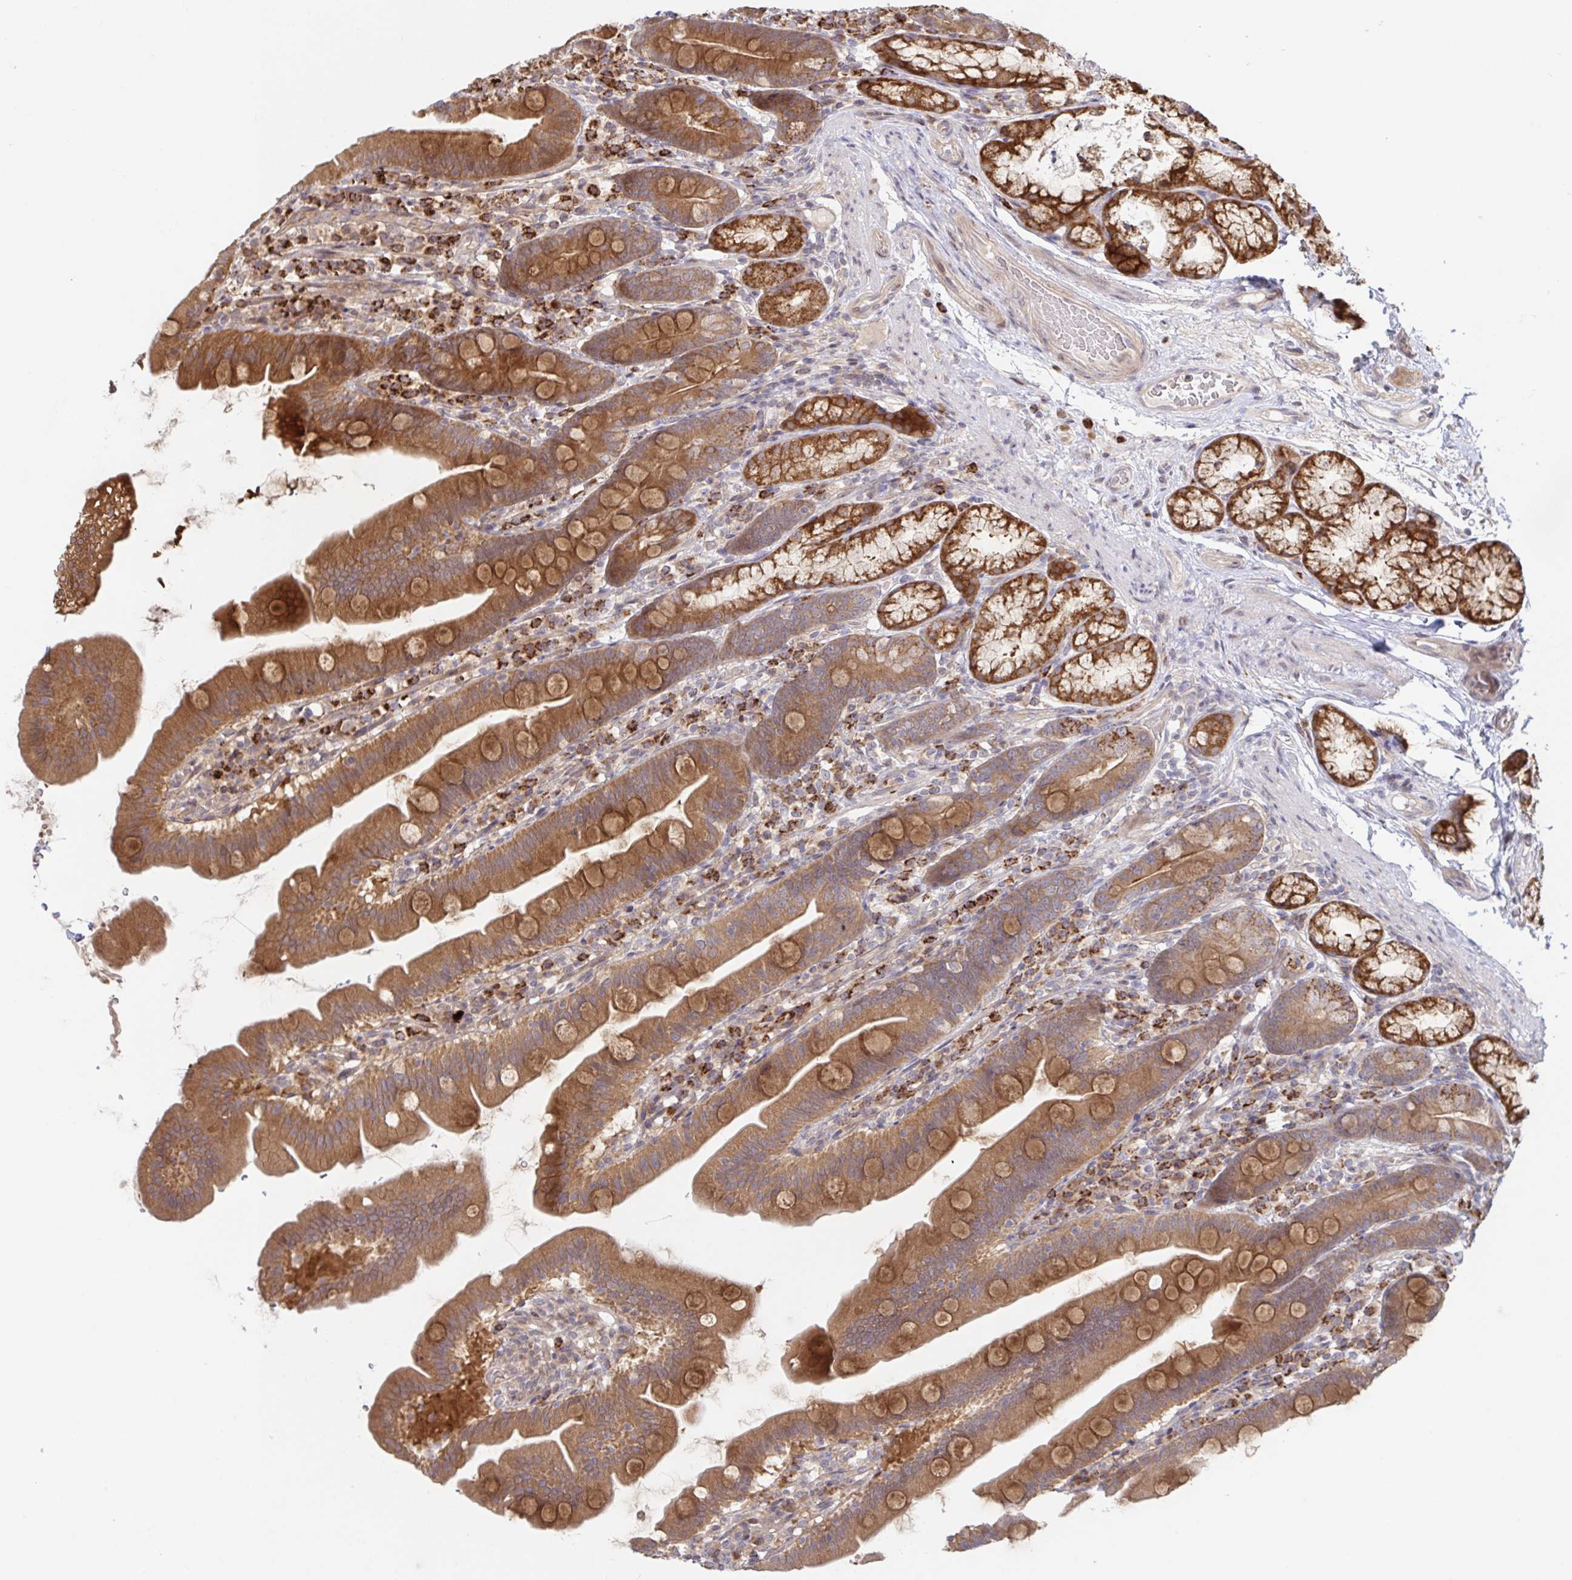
{"staining": {"intensity": "strong", "quantity": ">75%", "location": "cytoplasmic/membranous"}, "tissue": "duodenum", "cell_type": "Glandular cells", "image_type": "normal", "snomed": [{"axis": "morphology", "description": "Normal tissue, NOS"}, {"axis": "topography", "description": "Duodenum"}], "caption": "Strong cytoplasmic/membranous protein expression is appreciated in approximately >75% of glandular cells in duodenum. The protein is stained brown, and the nuclei are stained in blue (DAB IHC with brightfield microscopy, high magnification).", "gene": "AACS", "patient": {"sex": "female", "age": 67}}